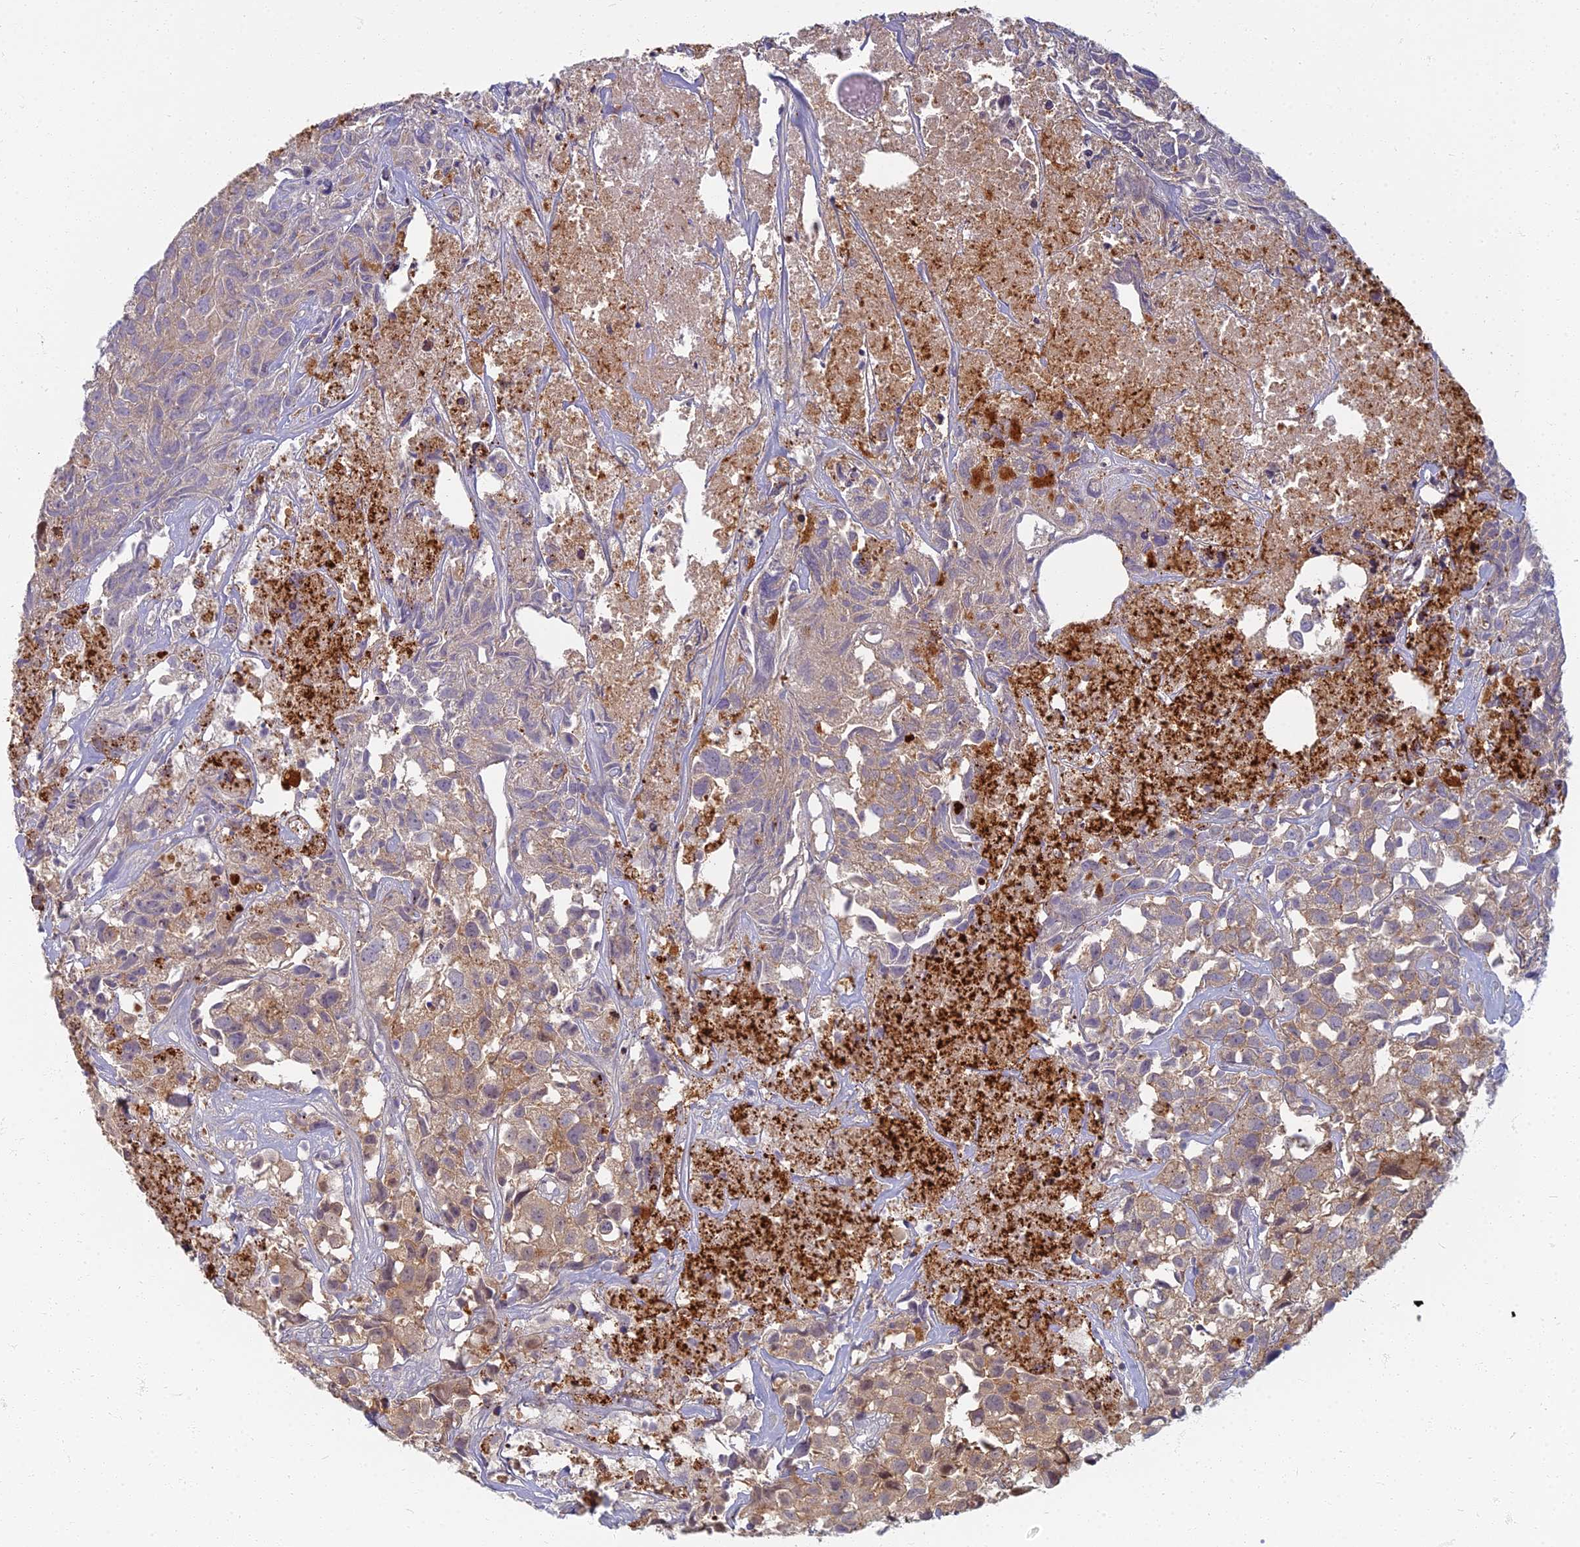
{"staining": {"intensity": "weak", "quantity": "25%-75%", "location": "cytoplasmic/membranous"}, "tissue": "urothelial cancer", "cell_type": "Tumor cells", "image_type": "cancer", "snomed": [{"axis": "morphology", "description": "Urothelial carcinoma, High grade"}, {"axis": "topography", "description": "Urinary bladder"}], "caption": "Brown immunohistochemical staining in high-grade urothelial carcinoma displays weak cytoplasmic/membranous expression in about 25%-75% of tumor cells.", "gene": "CHMP4B", "patient": {"sex": "female", "age": 75}}